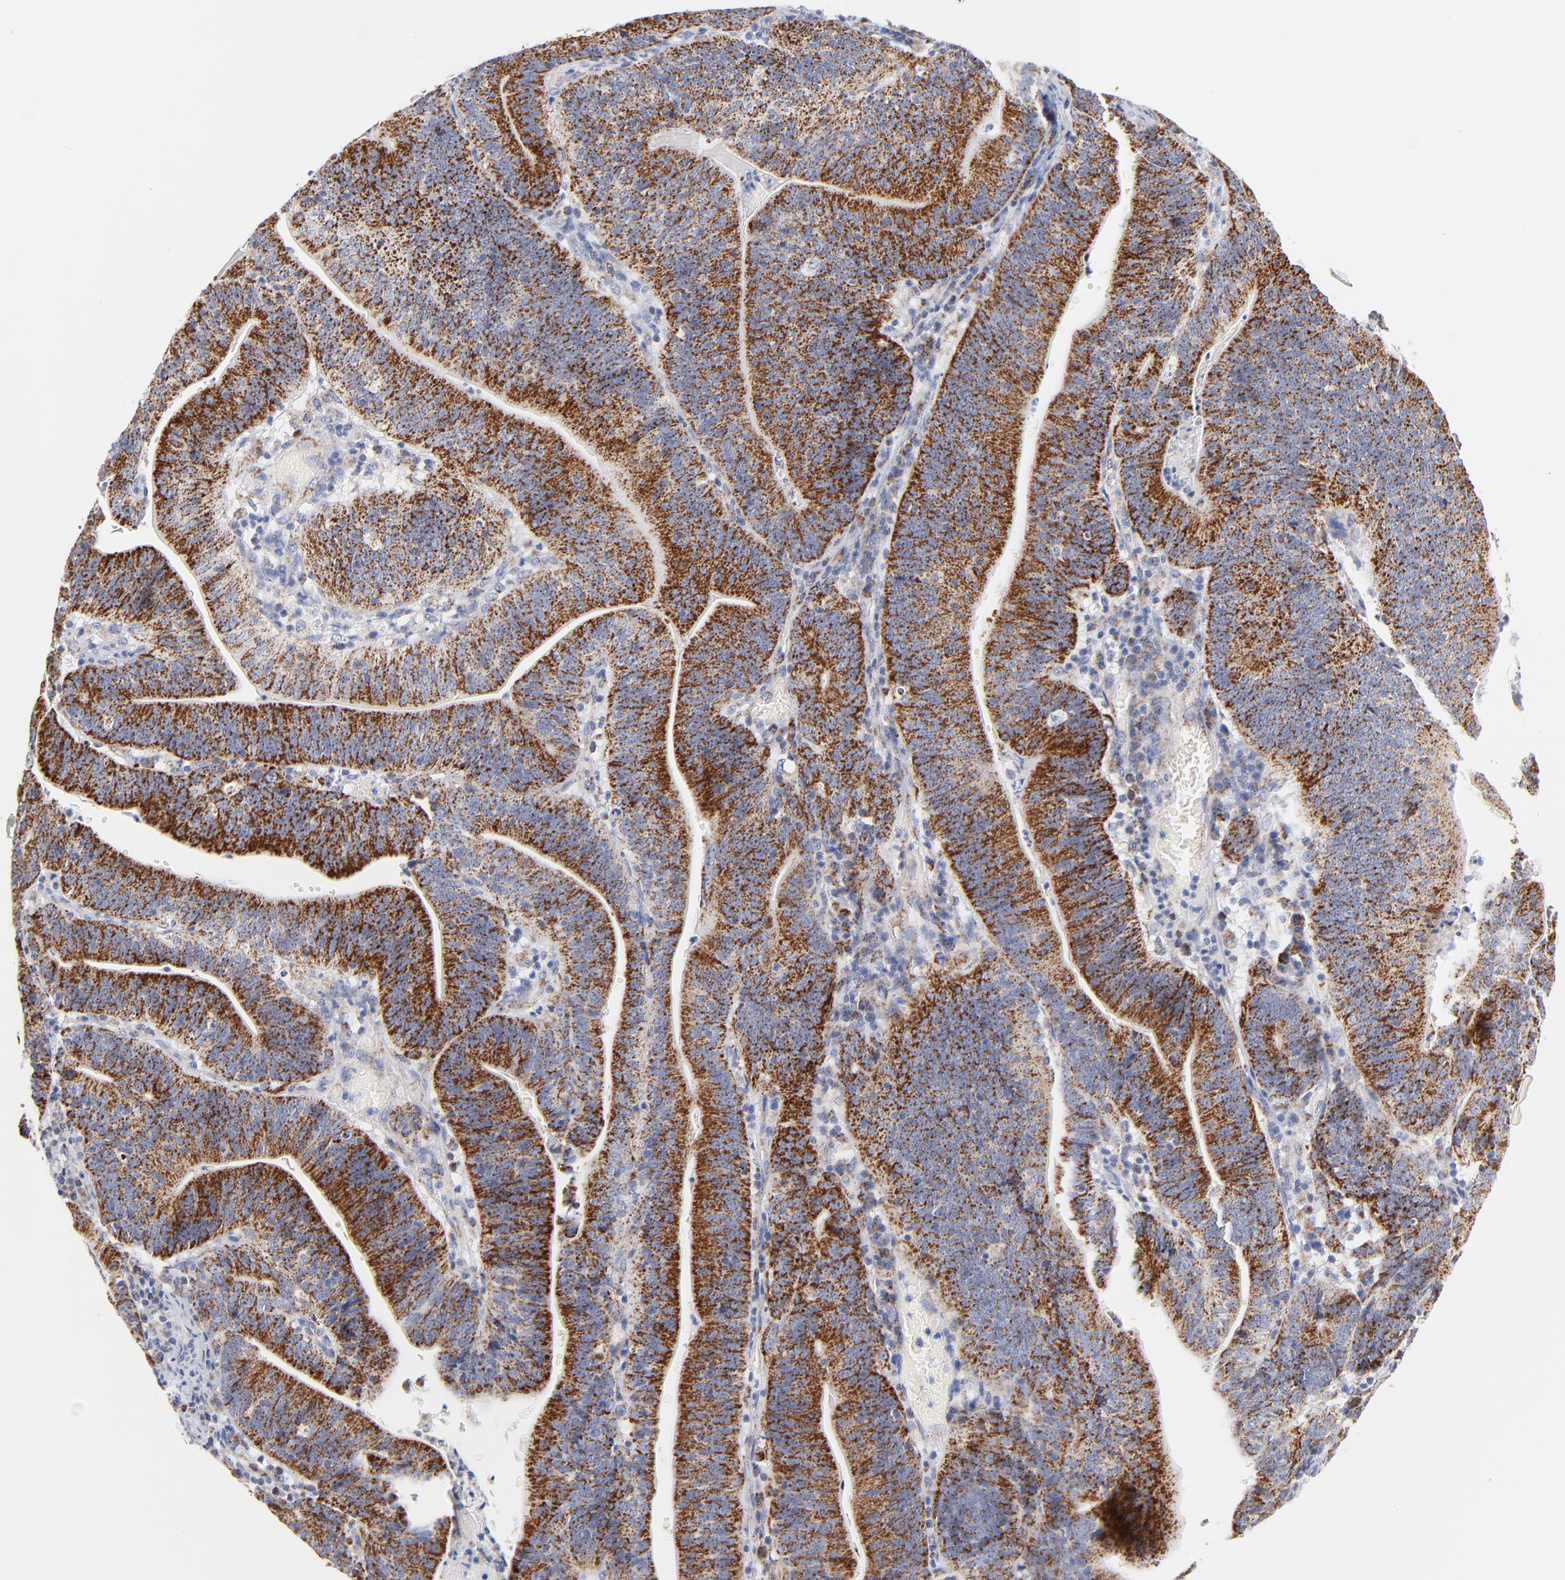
{"staining": {"intensity": "moderate", "quantity": ">75%", "location": "cytoplasmic/membranous"}, "tissue": "stomach cancer", "cell_type": "Tumor cells", "image_type": "cancer", "snomed": [{"axis": "morphology", "description": "Adenocarcinoma, NOS"}, {"axis": "topography", "description": "Stomach, lower"}], "caption": "Stomach cancer was stained to show a protein in brown. There is medium levels of moderate cytoplasmic/membranous positivity in approximately >75% of tumor cells. The protein of interest is stained brown, and the nuclei are stained in blue (DAB IHC with brightfield microscopy, high magnification).", "gene": "DLAT", "patient": {"sex": "female", "age": 86}}